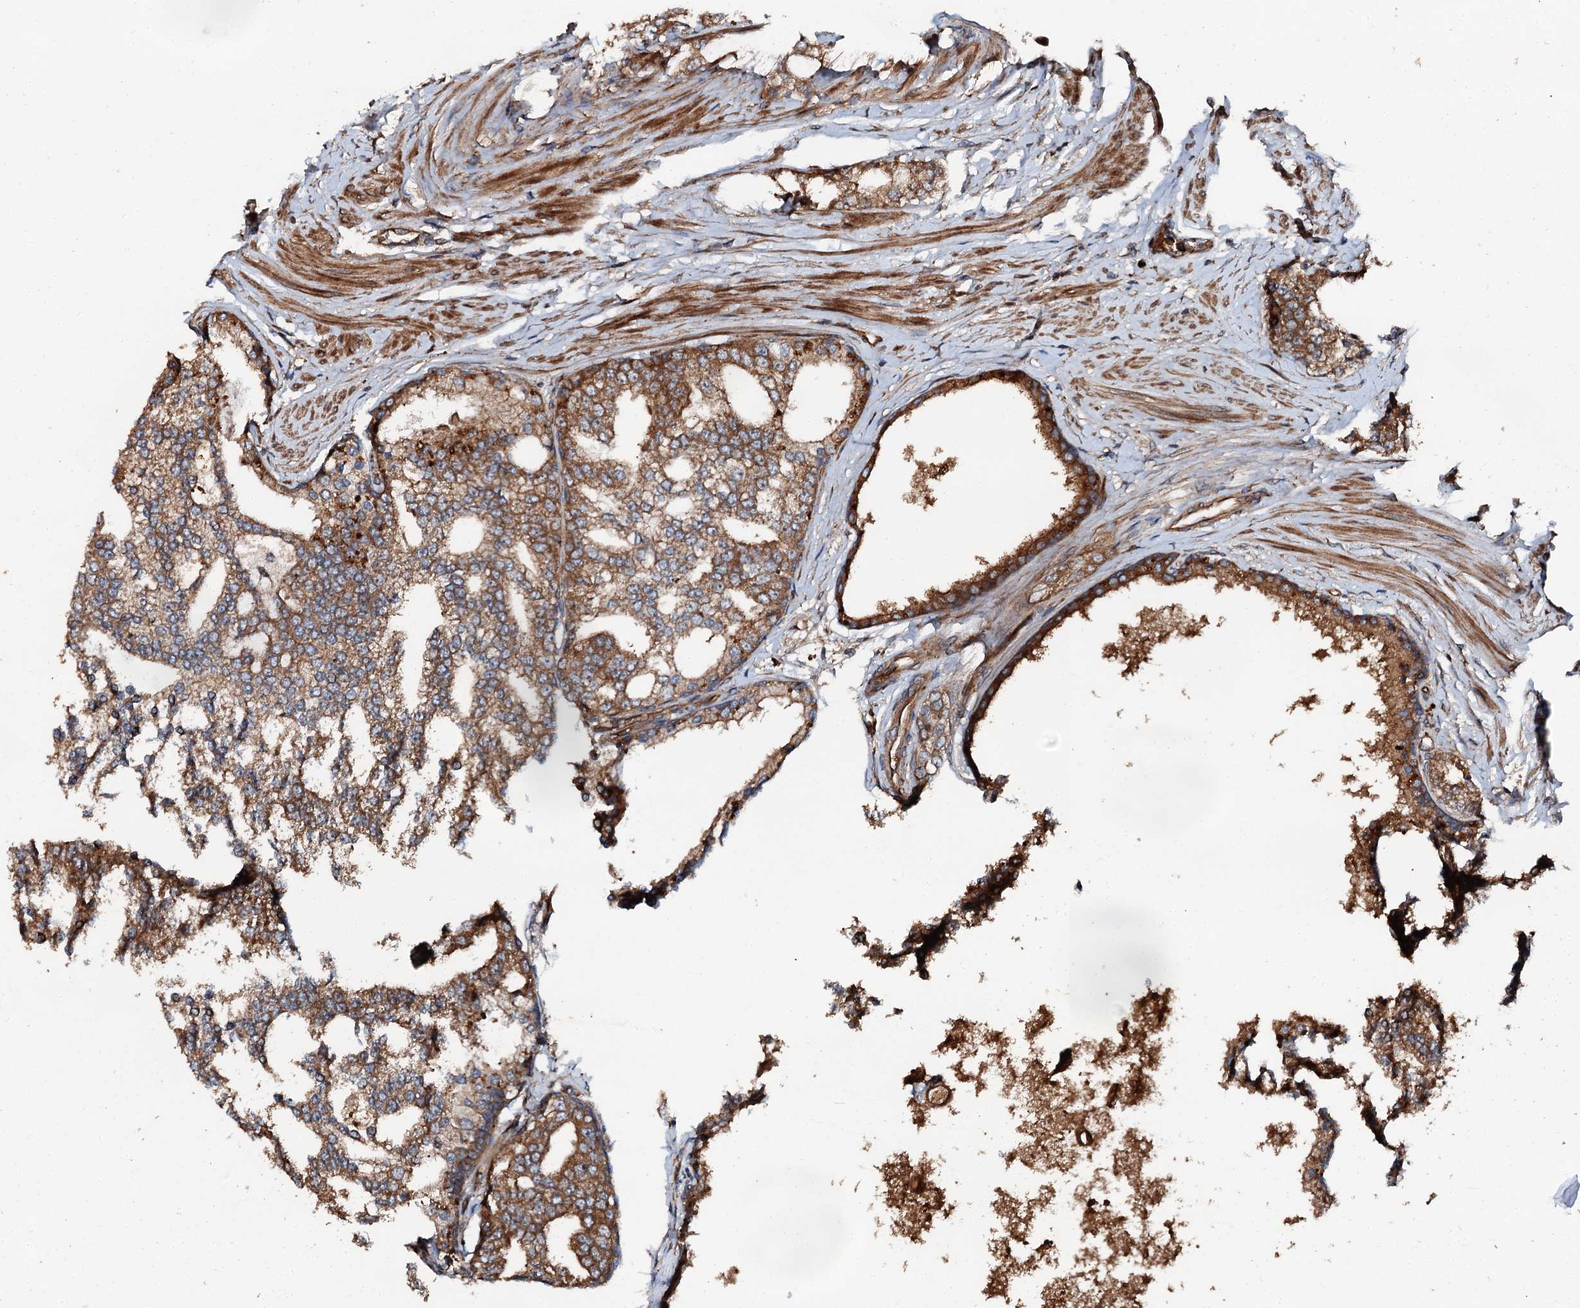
{"staining": {"intensity": "moderate", "quantity": ">75%", "location": "cytoplasmic/membranous"}, "tissue": "prostate cancer", "cell_type": "Tumor cells", "image_type": "cancer", "snomed": [{"axis": "morphology", "description": "Adenocarcinoma, High grade"}, {"axis": "topography", "description": "Prostate"}], "caption": "Moderate cytoplasmic/membranous staining for a protein is appreciated in about >75% of tumor cells of prostate cancer using IHC.", "gene": "FLYWCH1", "patient": {"sex": "male", "age": 64}}